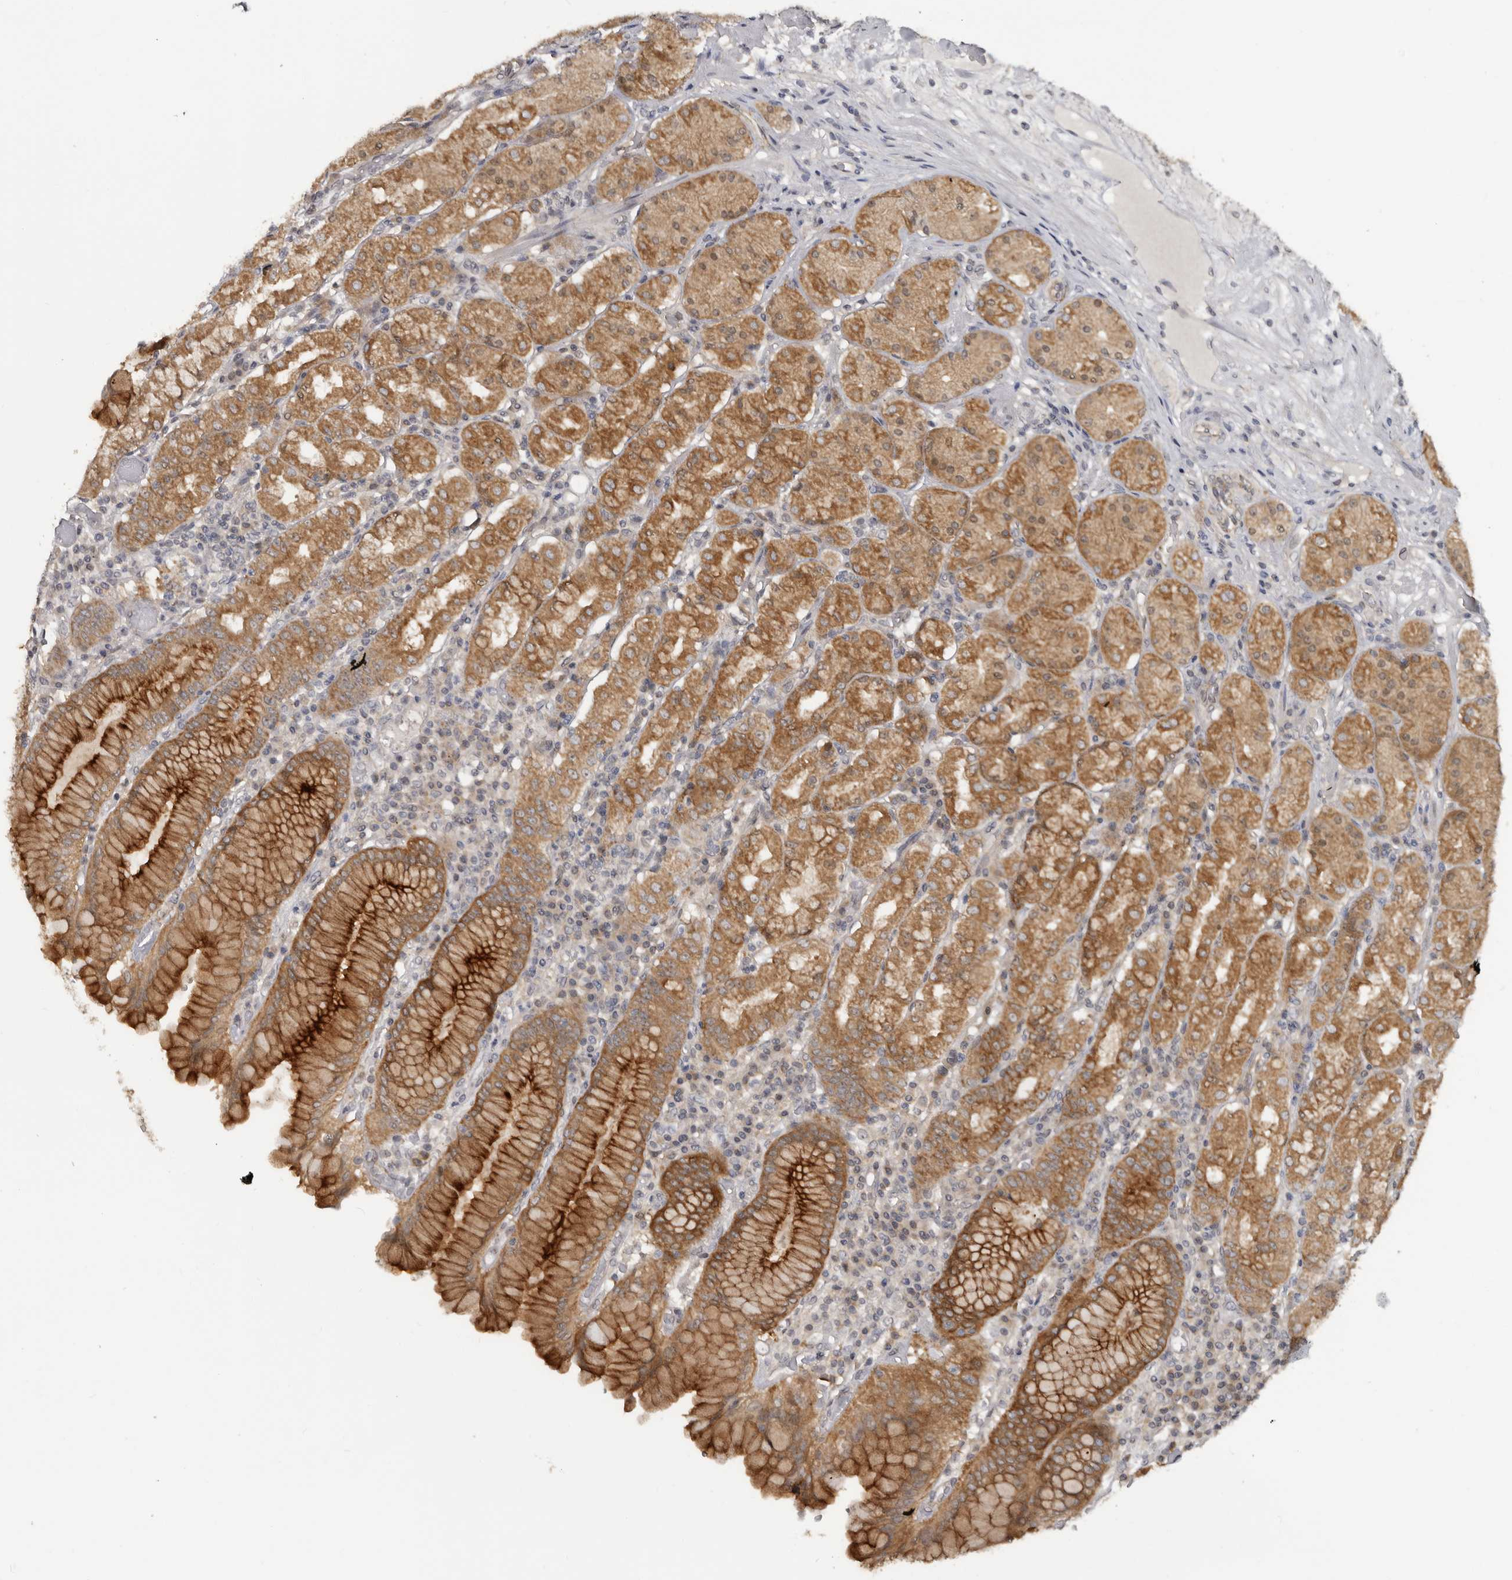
{"staining": {"intensity": "moderate", "quantity": ">75%", "location": "cytoplasmic/membranous,nuclear"}, "tissue": "stomach", "cell_type": "Glandular cells", "image_type": "normal", "snomed": [{"axis": "morphology", "description": "Normal tissue, NOS"}, {"axis": "topography", "description": "Stomach"}, {"axis": "topography", "description": "Stomach, lower"}], "caption": "Protein expression analysis of normal stomach reveals moderate cytoplasmic/membranous,nuclear staining in about >75% of glandular cells.", "gene": "BAD", "patient": {"sex": "female", "age": 56}}